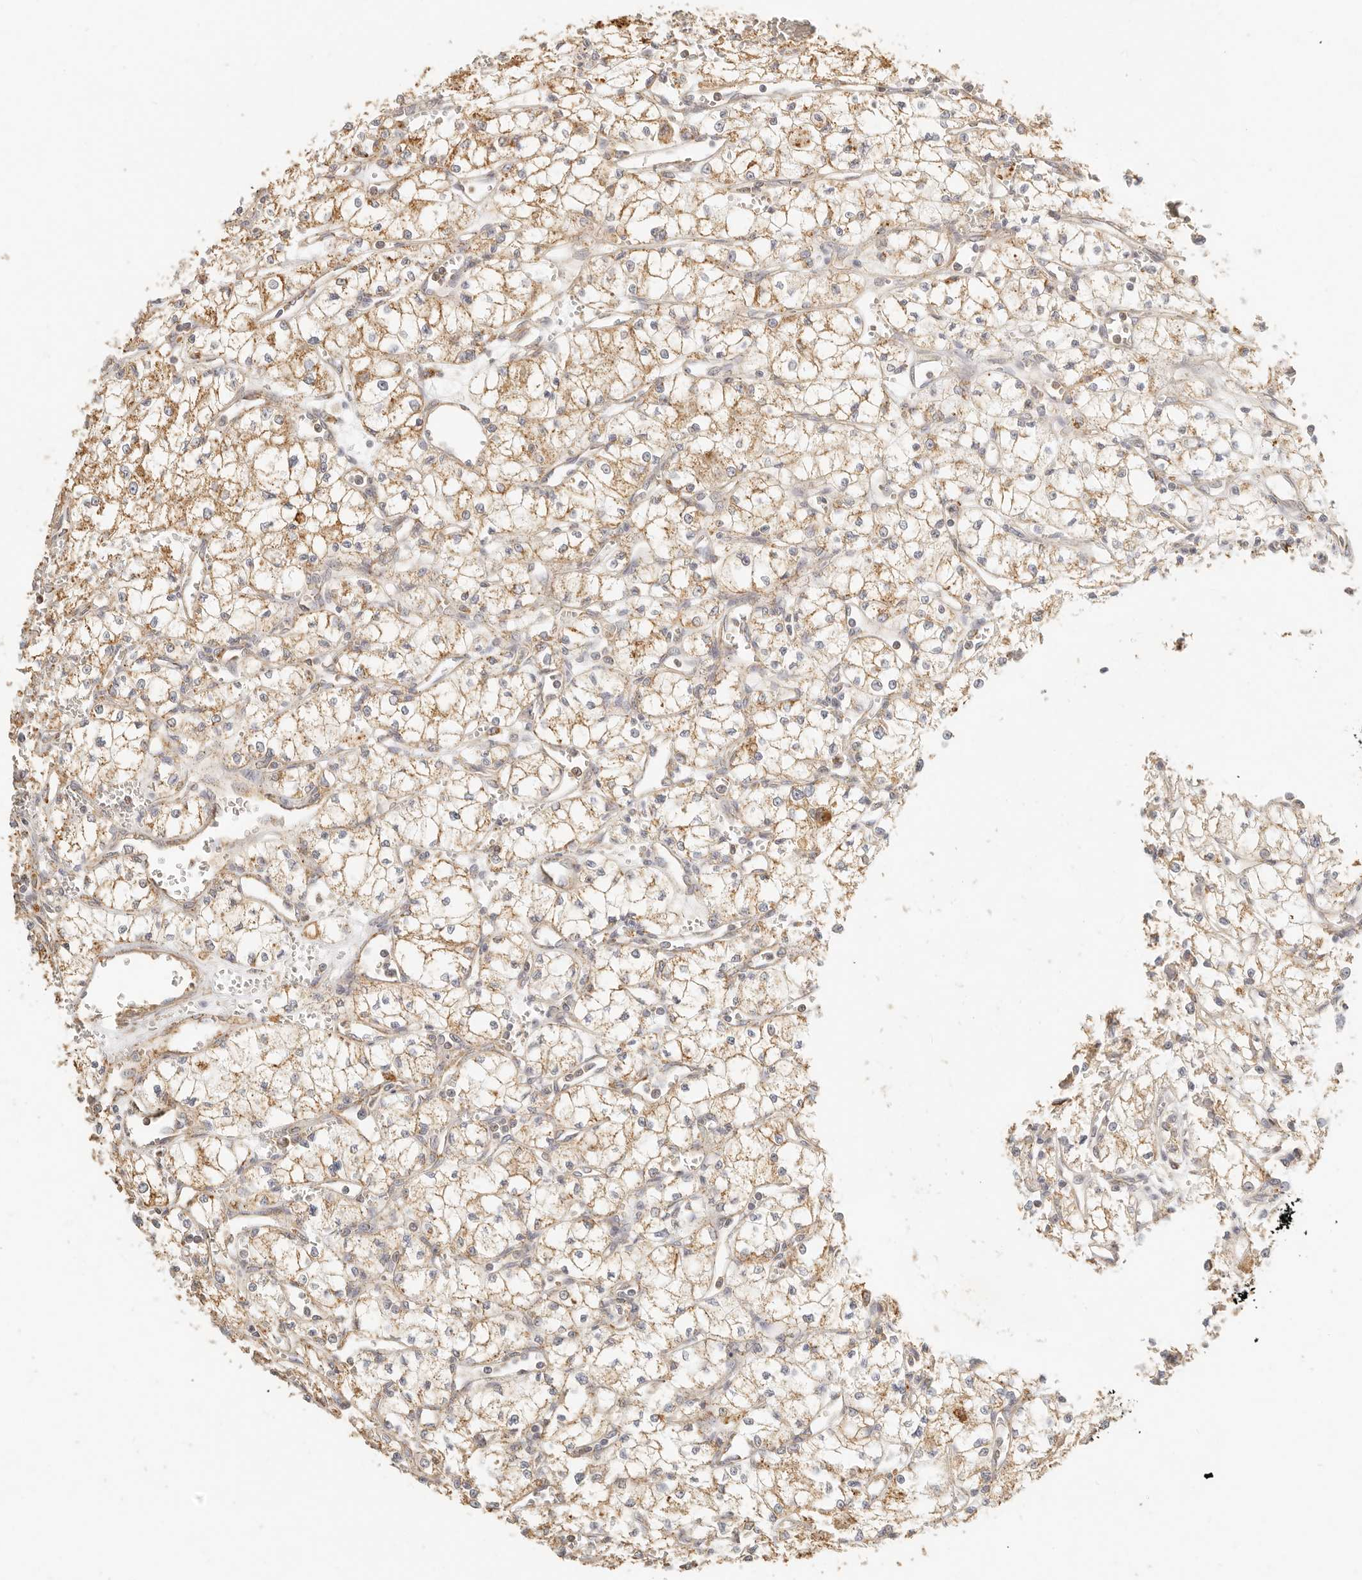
{"staining": {"intensity": "moderate", "quantity": ">75%", "location": "cytoplasmic/membranous"}, "tissue": "renal cancer", "cell_type": "Tumor cells", "image_type": "cancer", "snomed": [{"axis": "morphology", "description": "Adenocarcinoma, NOS"}, {"axis": "topography", "description": "Kidney"}], "caption": "Immunohistochemical staining of renal cancer shows medium levels of moderate cytoplasmic/membranous protein positivity in approximately >75% of tumor cells.", "gene": "CNMD", "patient": {"sex": "male", "age": 59}}